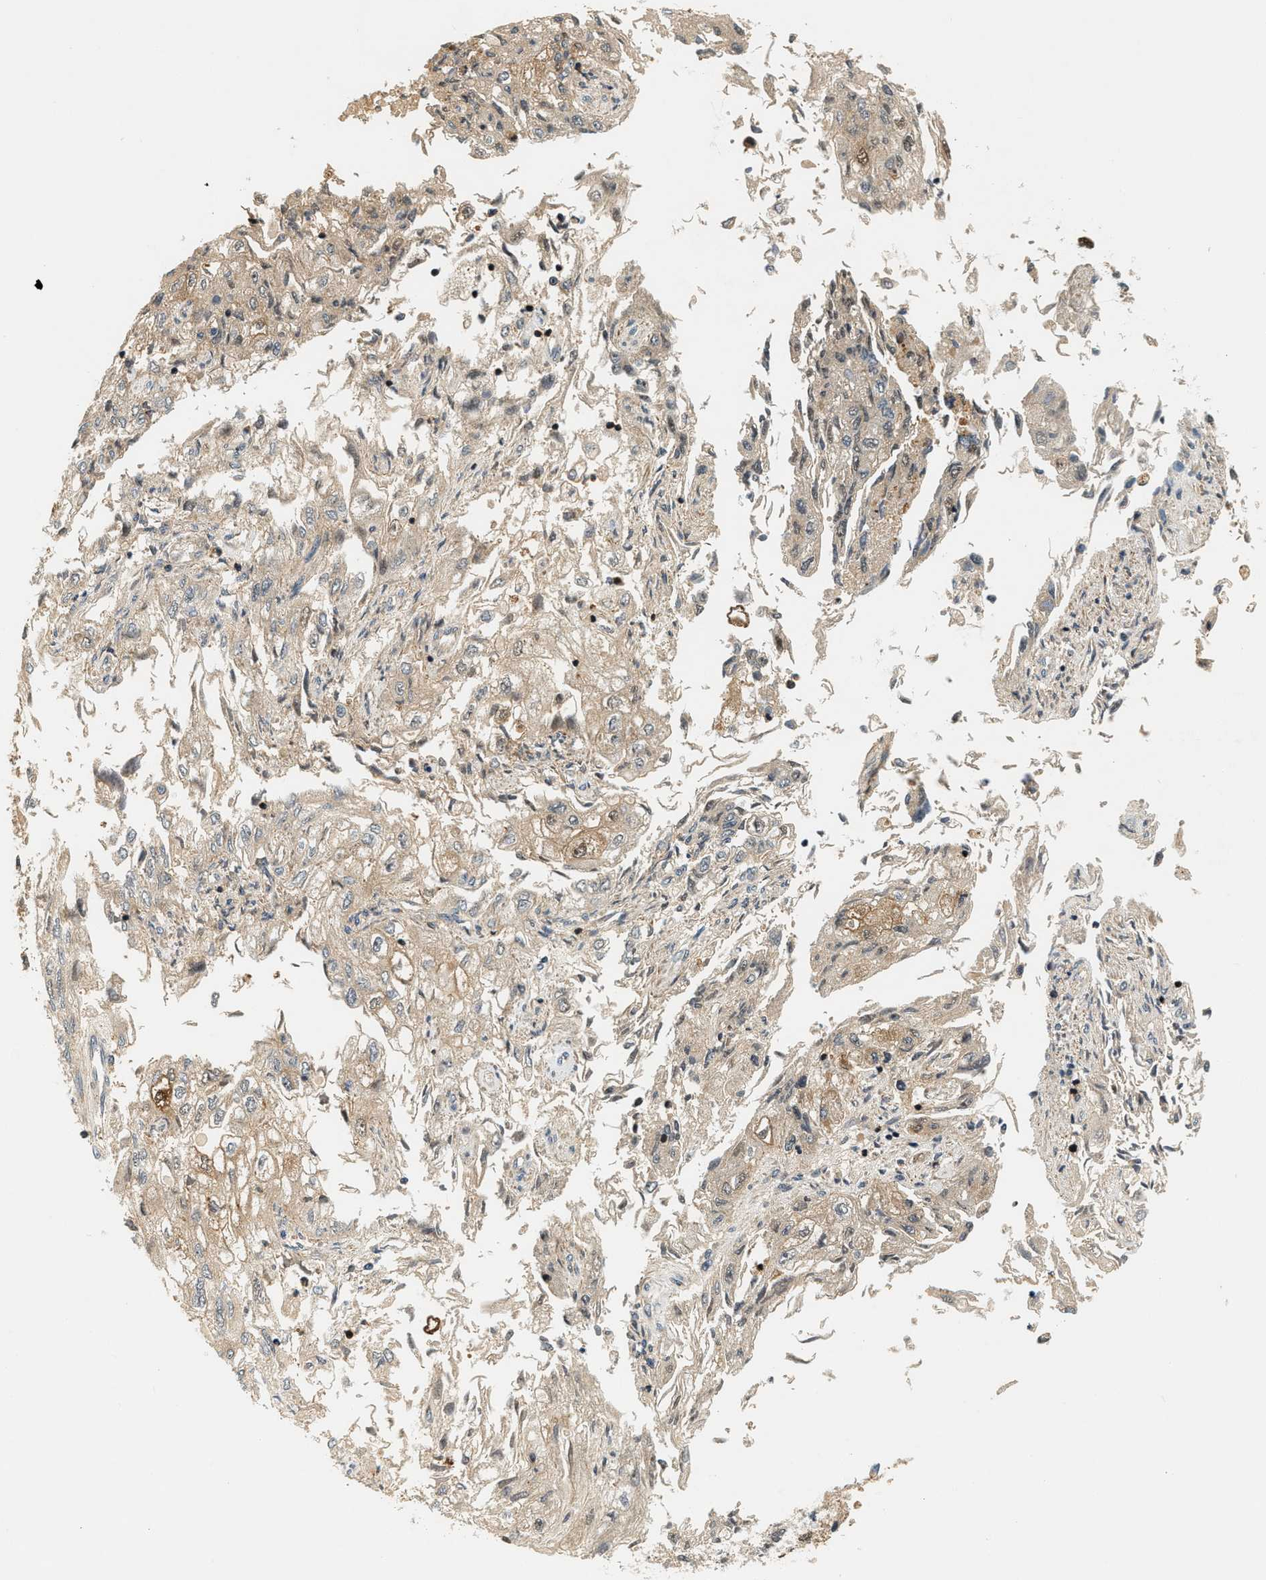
{"staining": {"intensity": "weak", "quantity": "25%-75%", "location": "cytoplasmic/membranous"}, "tissue": "endometrial cancer", "cell_type": "Tumor cells", "image_type": "cancer", "snomed": [{"axis": "morphology", "description": "Adenocarcinoma, NOS"}, {"axis": "topography", "description": "Endometrium"}], "caption": "Protein expression analysis of adenocarcinoma (endometrial) reveals weak cytoplasmic/membranous expression in approximately 25%-75% of tumor cells.", "gene": "SAMD9", "patient": {"sex": "female", "age": 49}}